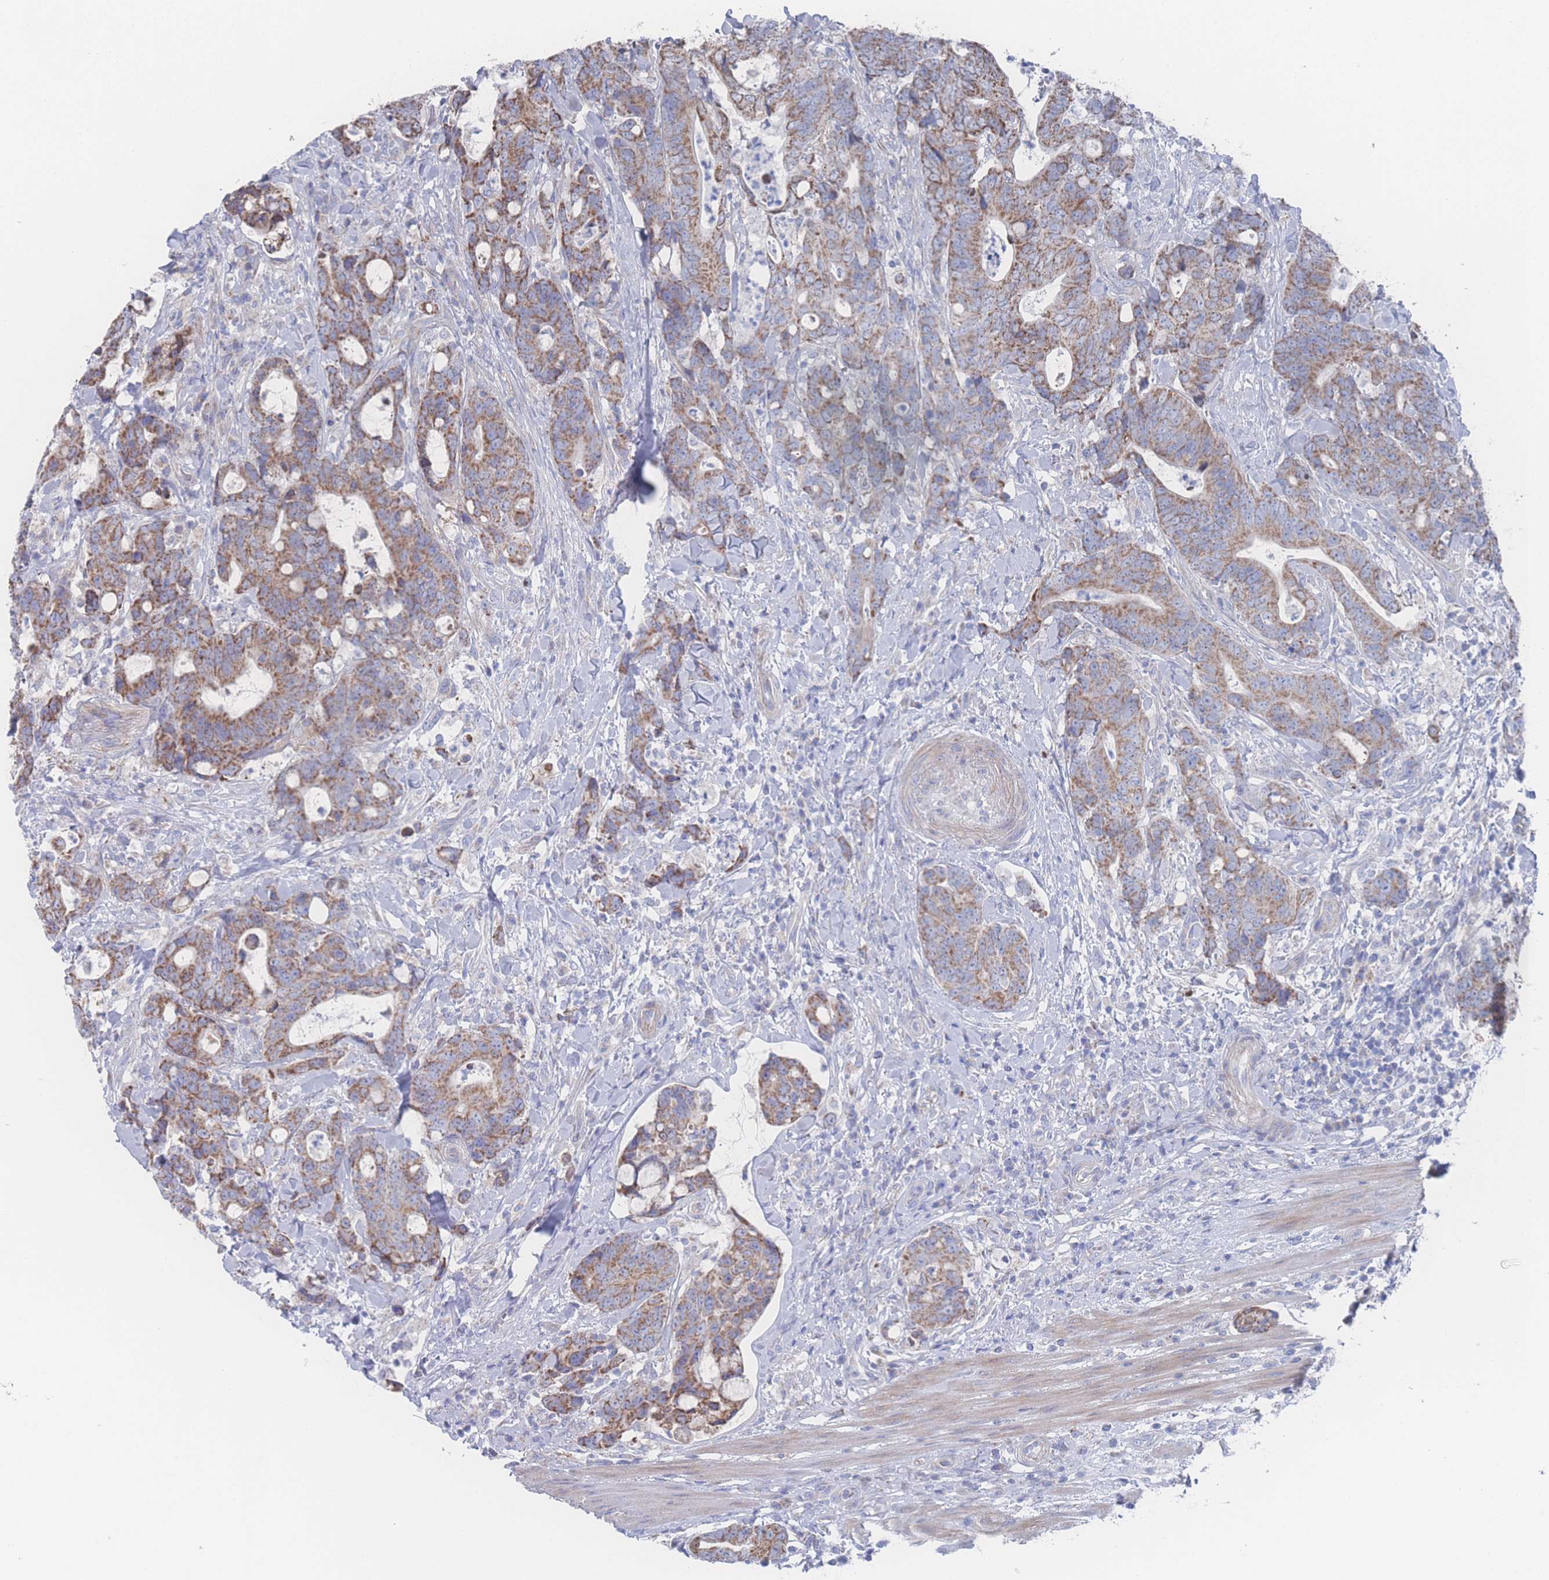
{"staining": {"intensity": "moderate", "quantity": ">75%", "location": "cytoplasmic/membranous"}, "tissue": "colorectal cancer", "cell_type": "Tumor cells", "image_type": "cancer", "snomed": [{"axis": "morphology", "description": "Adenocarcinoma, NOS"}, {"axis": "topography", "description": "Colon"}], "caption": "Colorectal adenocarcinoma was stained to show a protein in brown. There is medium levels of moderate cytoplasmic/membranous staining in about >75% of tumor cells. The staining was performed using DAB to visualize the protein expression in brown, while the nuclei were stained in blue with hematoxylin (Magnification: 20x).", "gene": "SNPH", "patient": {"sex": "female", "age": 82}}